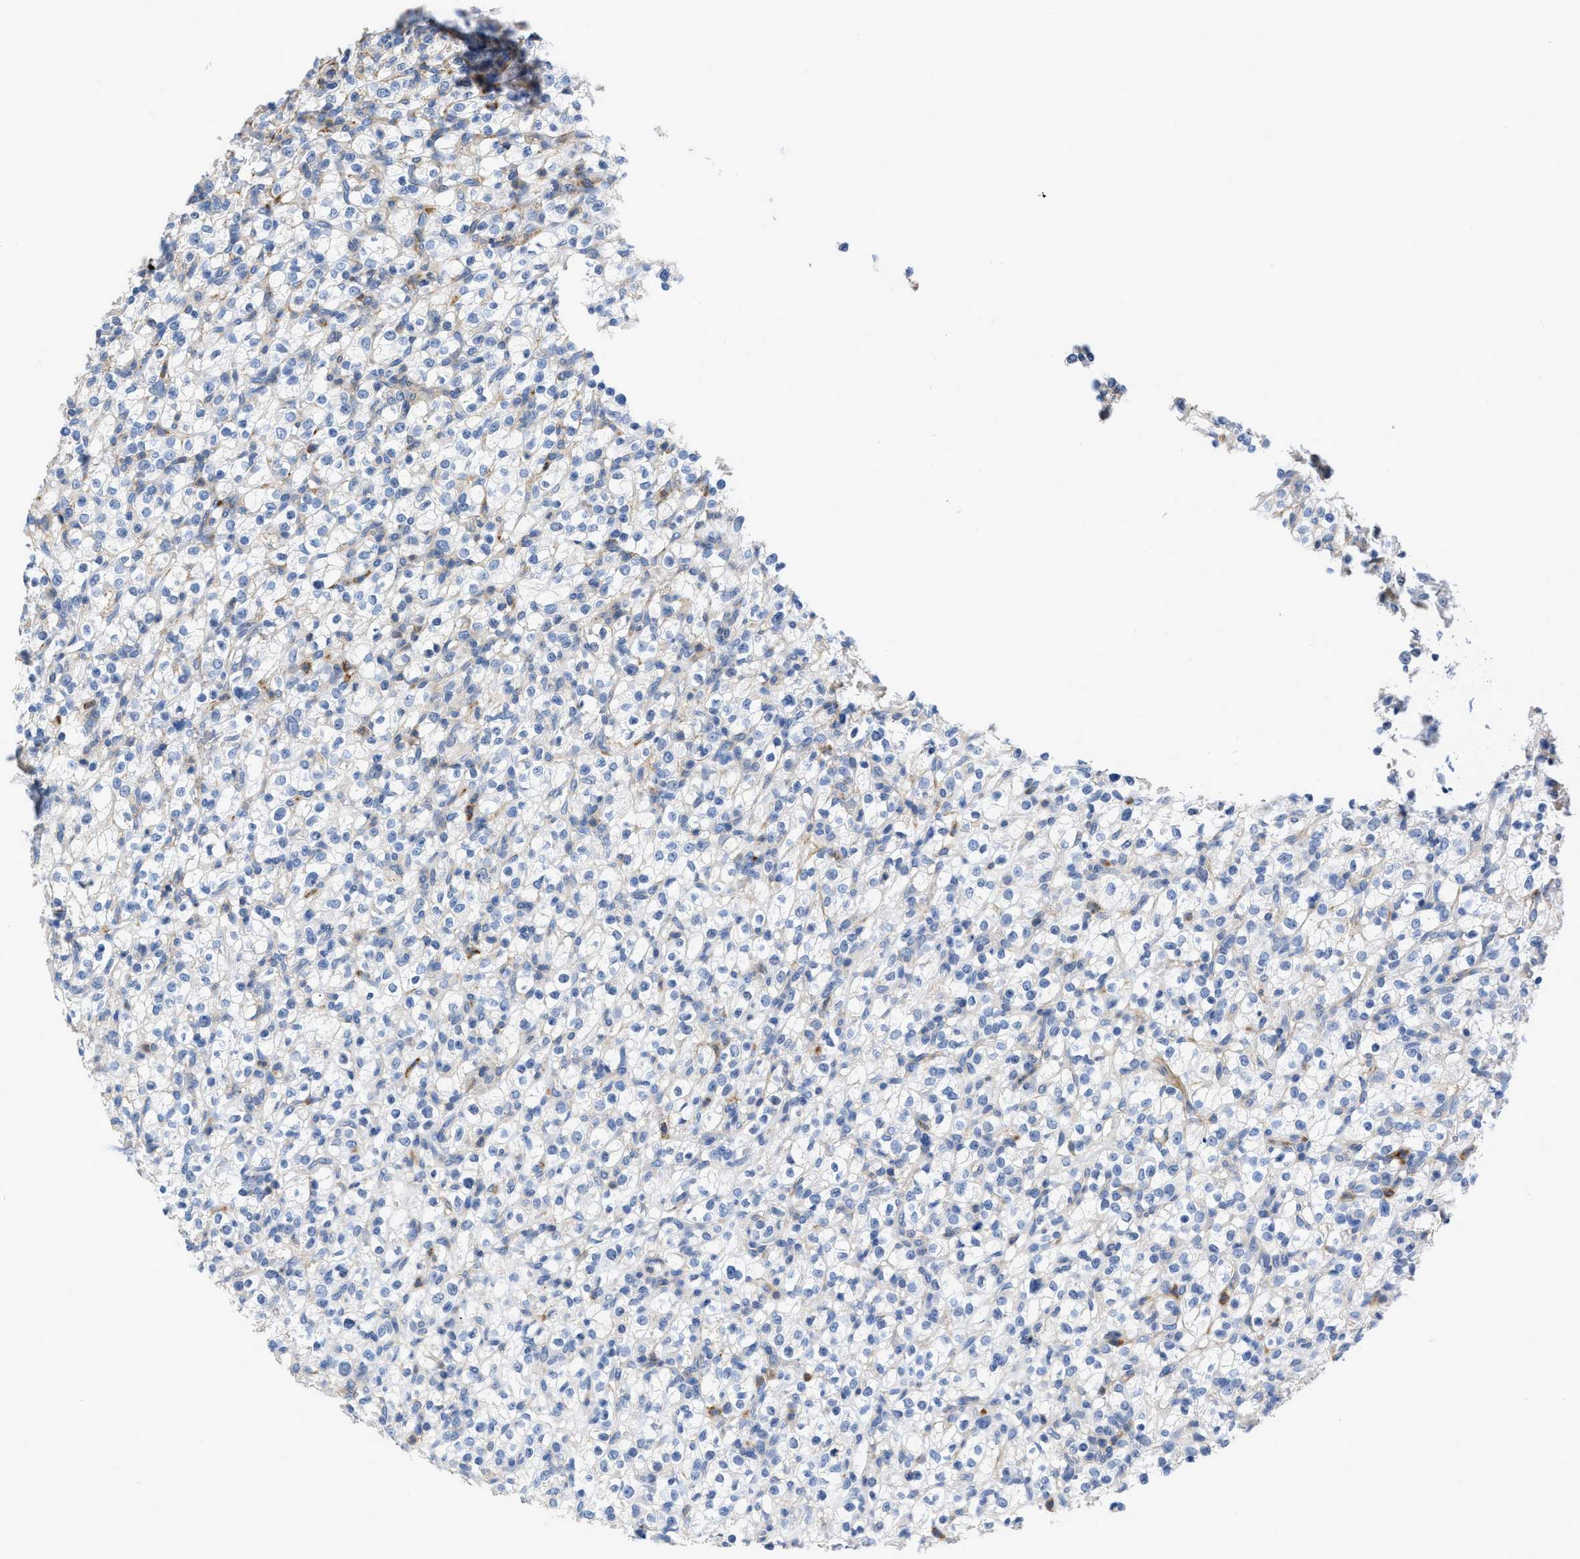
{"staining": {"intensity": "negative", "quantity": "none", "location": "none"}, "tissue": "renal cancer", "cell_type": "Tumor cells", "image_type": "cancer", "snomed": [{"axis": "morphology", "description": "Normal tissue, NOS"}, {"axis": "morphology", "description": "Adenocarcinoma, NOS"}, {"axis": "topography", "description": "Kidney"}], "caption": "The photomicrograph reveals no staining of tumor cells in renal cancer (adenocarcinoma).", "gene": "PRMT2", "patient": {"sex": "female", "age": 72}}